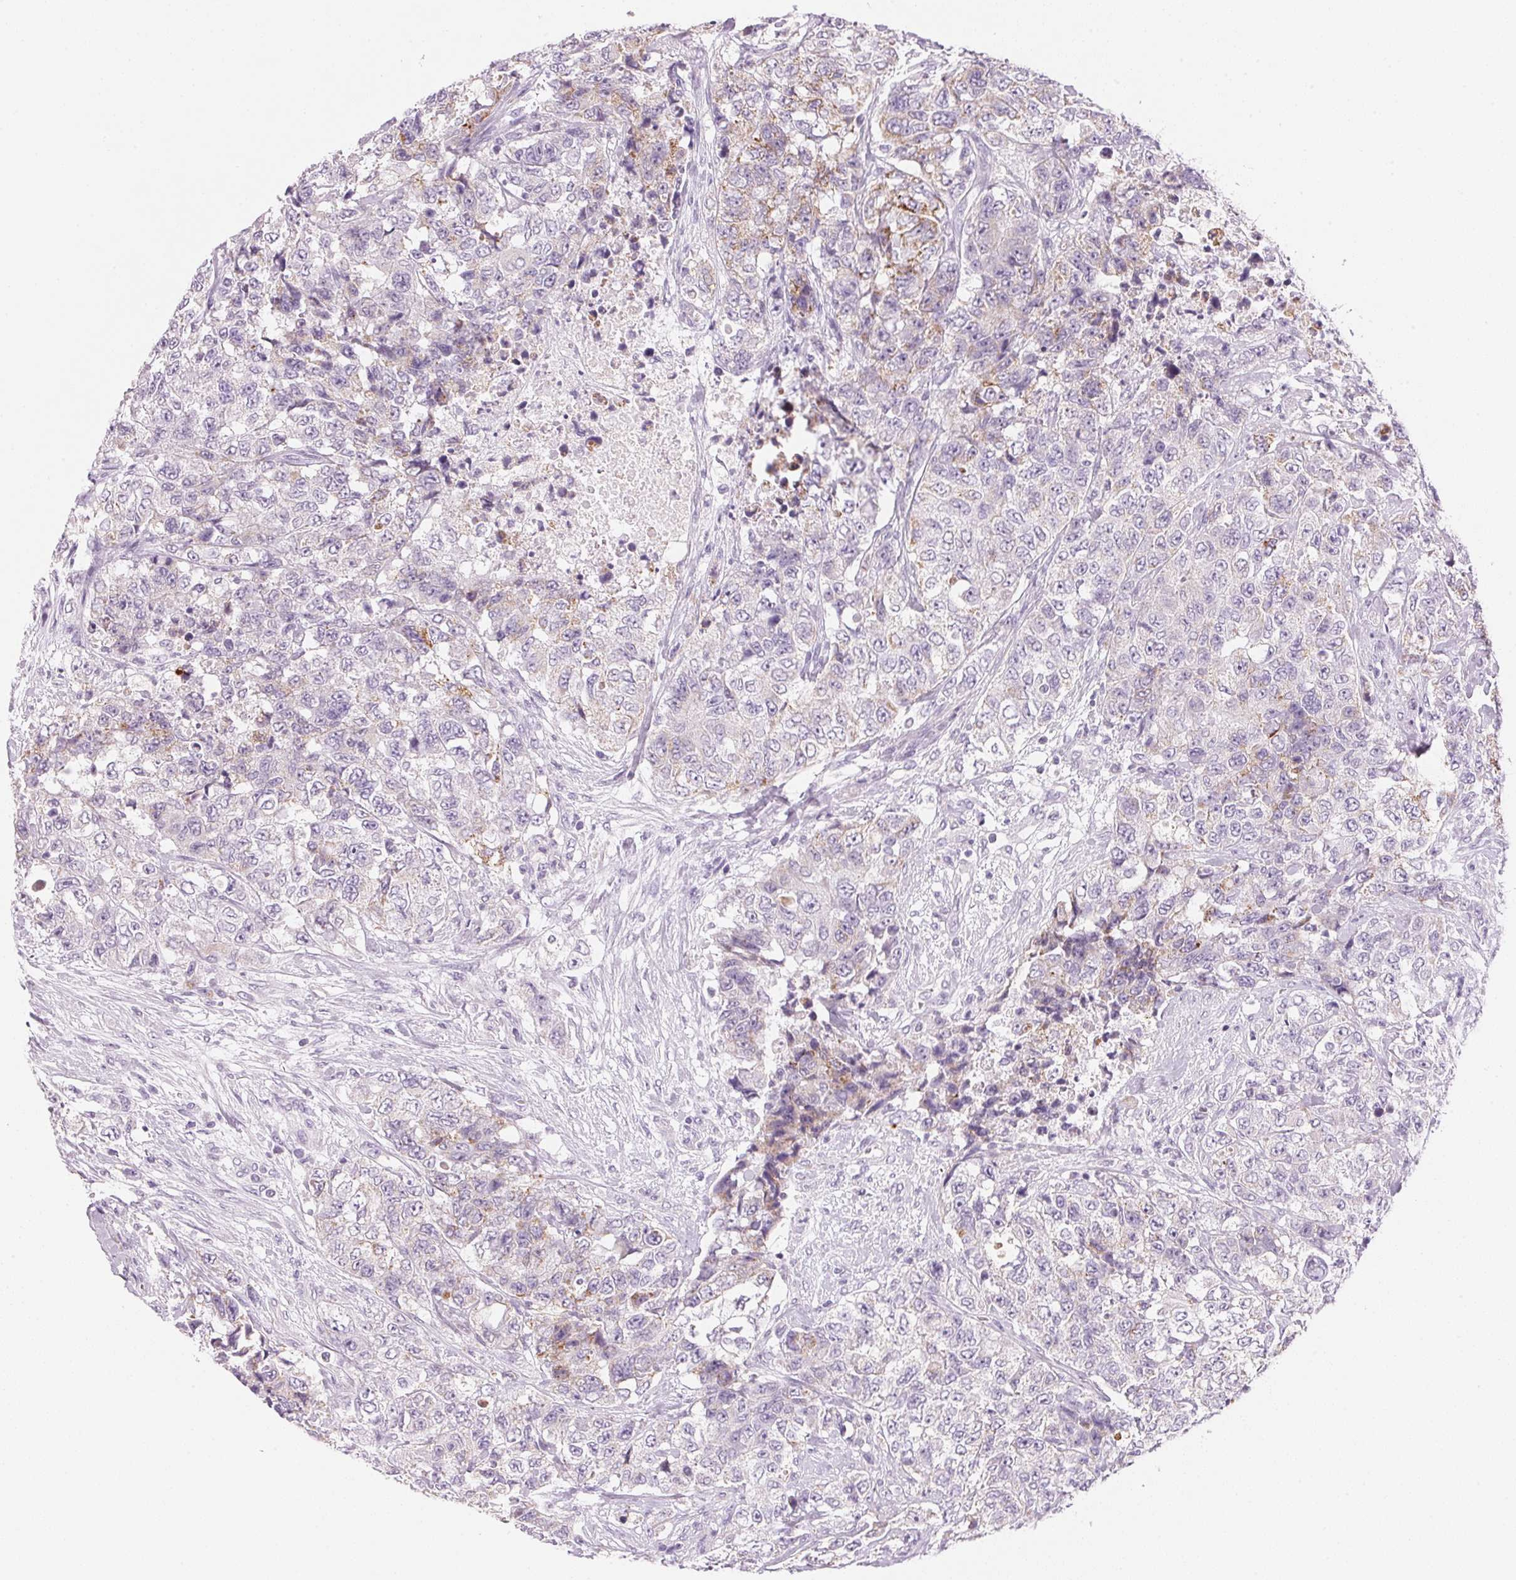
{"staining": {"intensity": "weak", "quantity": "<25%", "location": "cytoplasmic/membranous"}, "tissue": "urothelial cancer", "cell_type": "Tumor cells", "image_type": "cancer", "snomed": [{"axis": "morphology", "description": "Urothelial carcinoma, High grade"}, {"axis": "topography", "description": "Urinary bladder"}], "caption": "A high-resolution image shows immunohistochemistry (IHC) staining of urothelial cancer, which reveals no significant positivity in tumor cells.", "gene": "CYP11B1", "patient": {"sex": "female", "age": 78}}